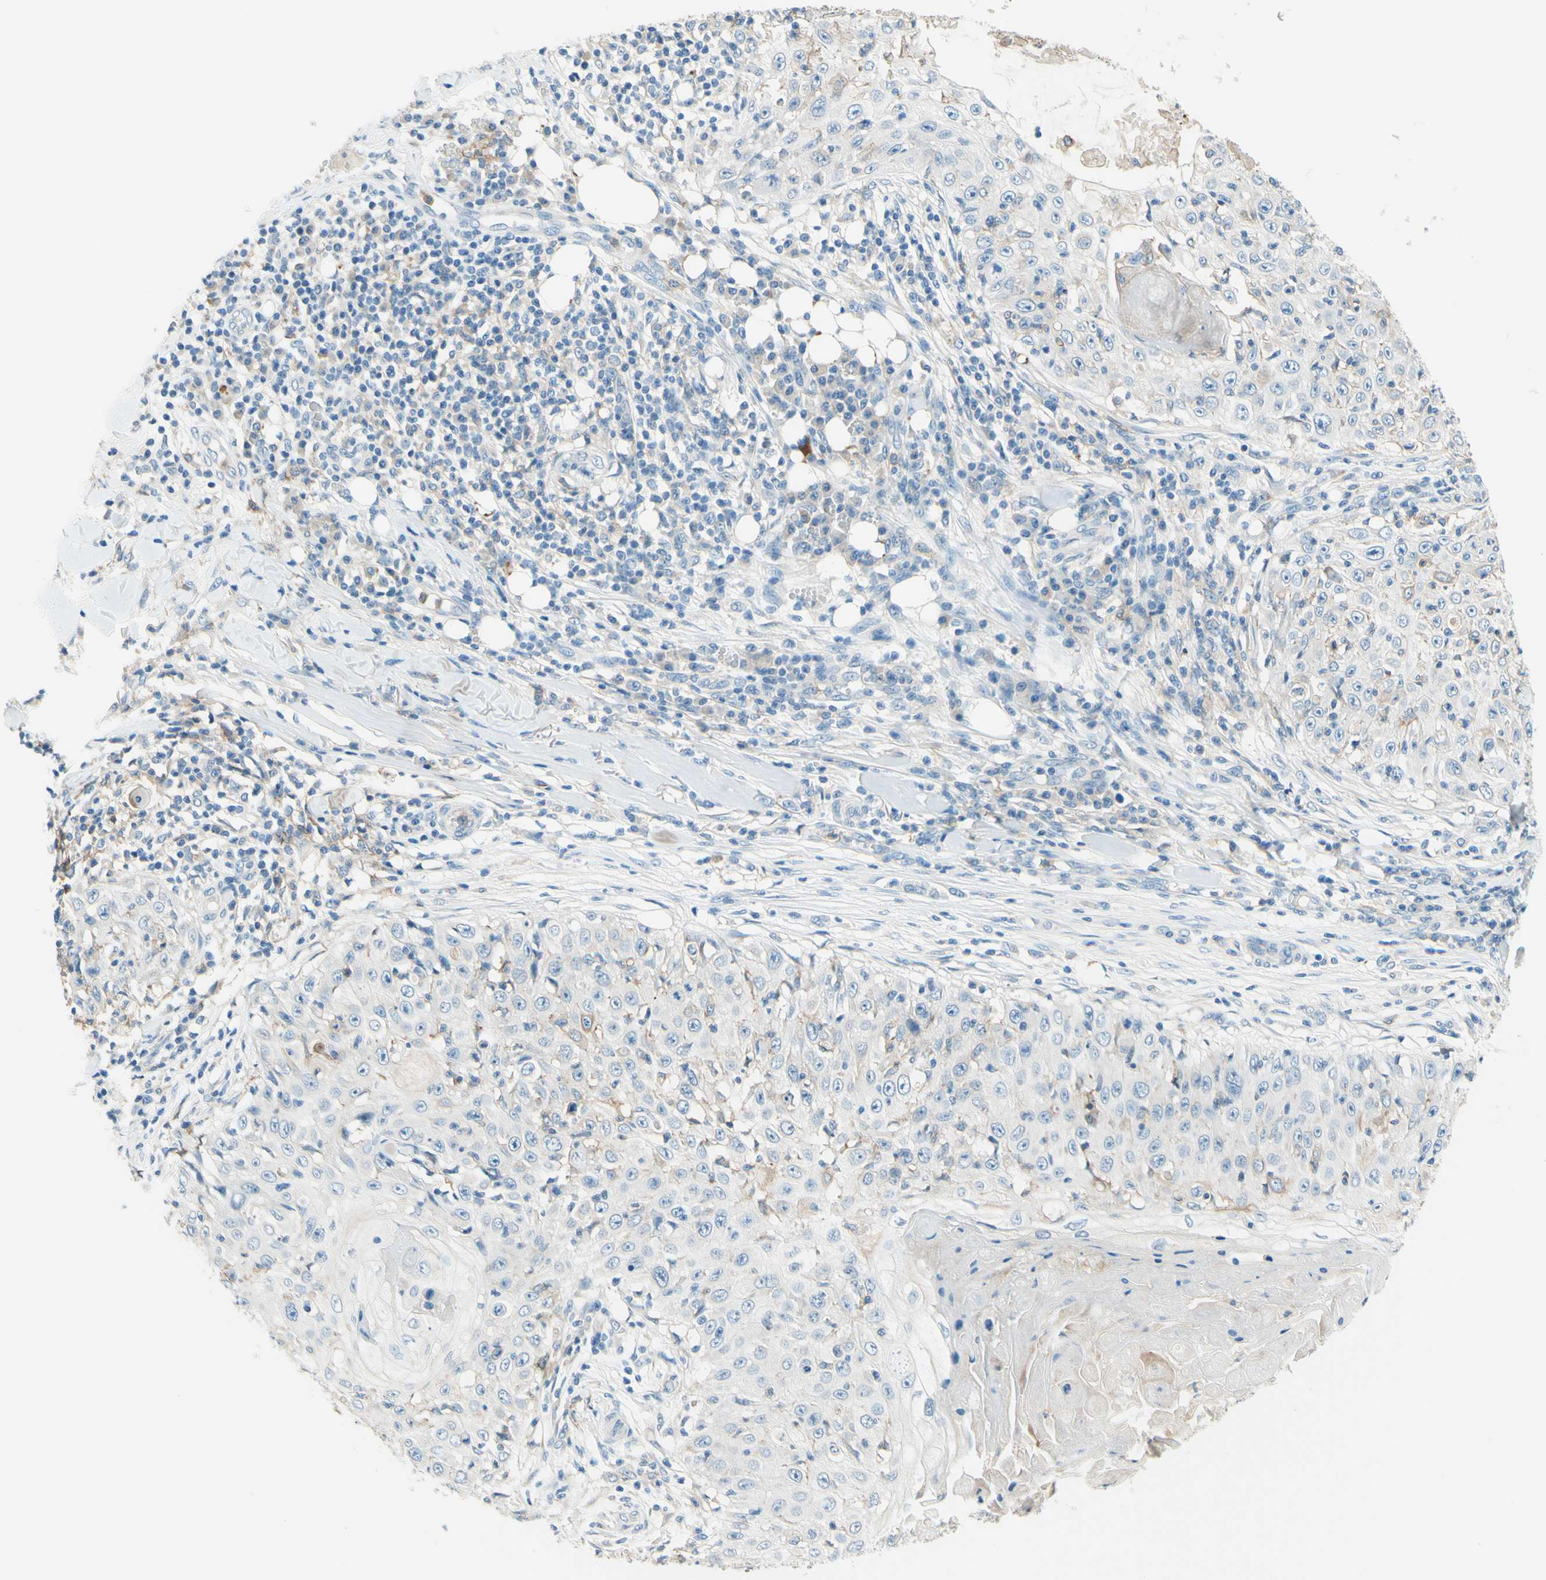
{"staining": {"intensity": "weak", "quantity": "<25%", "location": "cytoplasmic/membranous"}, "tissue": "skin cancer", "cell_type": "Tumor cells", "image_type": "cancer", "snomed": [{"axis": "morphology", "description": "Squamous cell carcinoma, NOS"}, {"axis": "topography", "description": "Skin"}], "caption": "A high-resolution micrograph shows immunohistochemistry staining of skin squamous cell carcinoma, which shows no significant expression in tumor cells.", "gene": "SIGLEC9", "patient": {"sex": "male", "age": 86}}